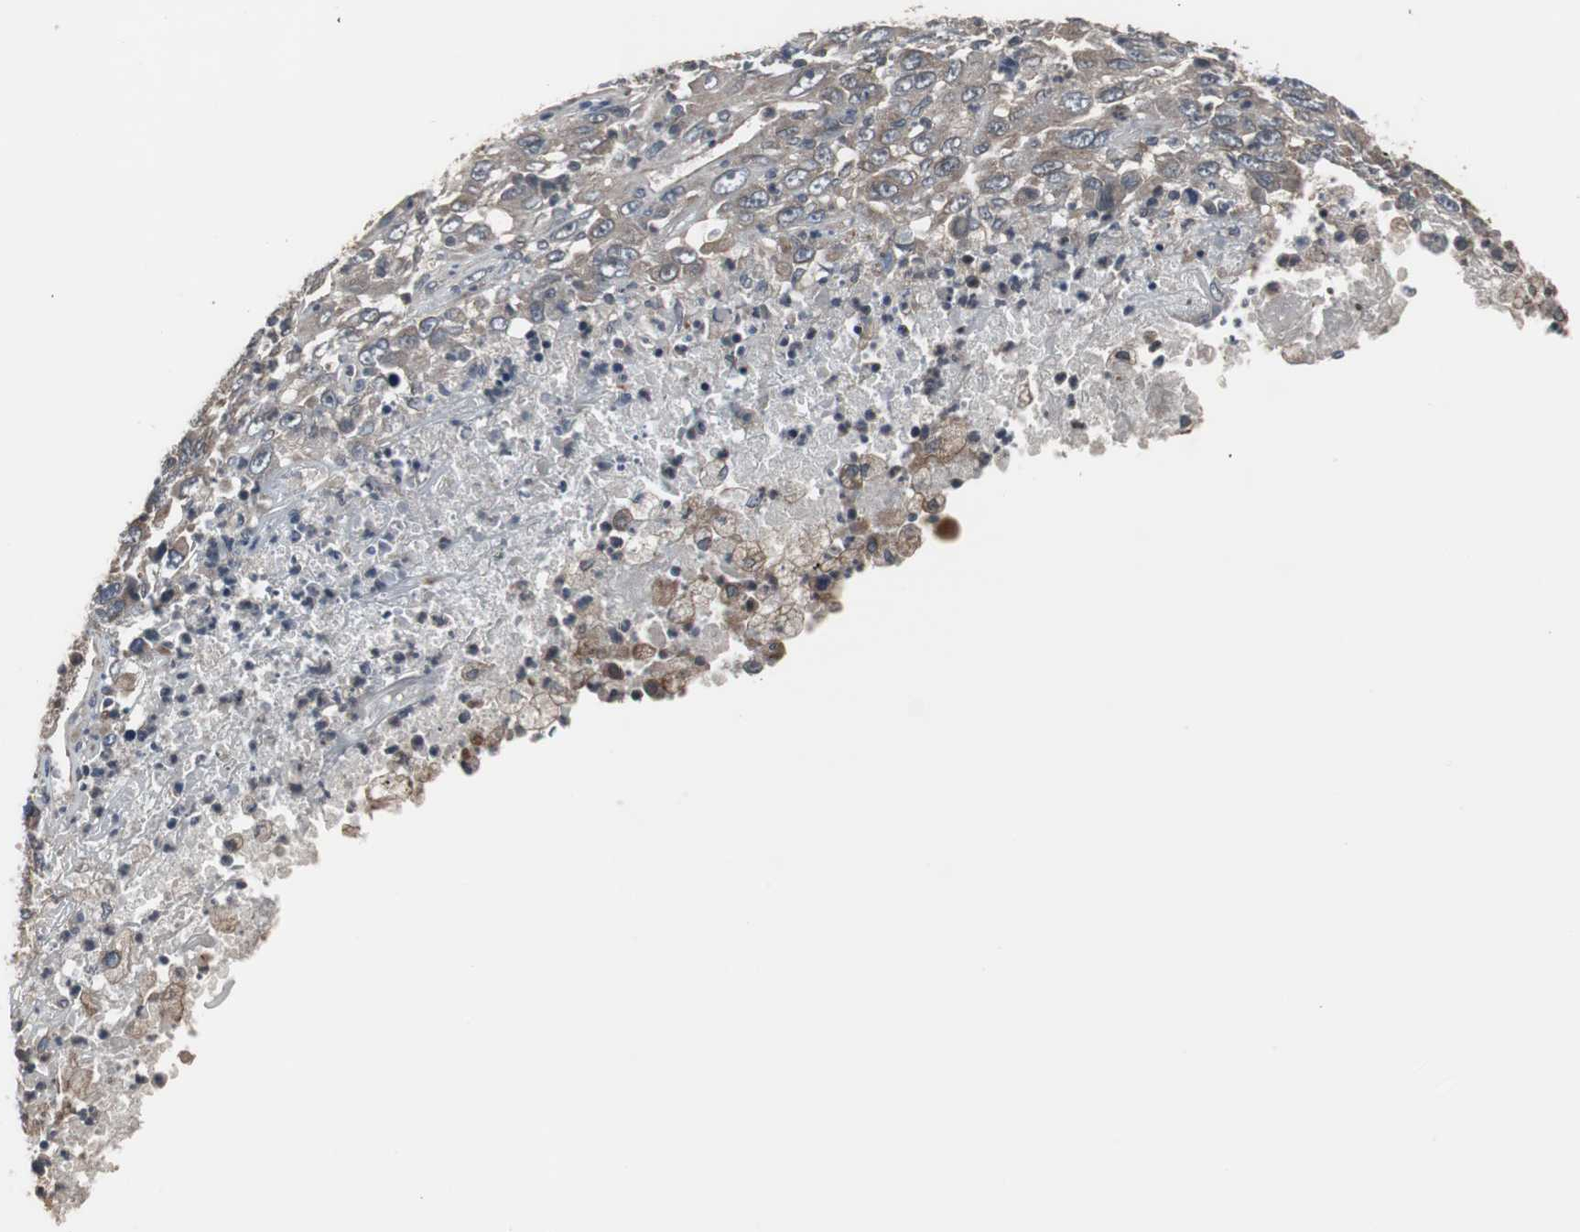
{"staining": {"intensity": "negative", "quantity": "none", "location": "none"}, "tissue": "melanoma", "cell_type": "Tumor cells", "image_type": "cancer", "snomed": [{"axis": "morphology", "description": "Malignant melanoma, Metastatic site"}, {"axis": "topography", "description": "Skin"}], "caption": "DAB immunohistochemical staining of malignant melanoma (metastatic site) displays no significant positivity in tumor cells.", "gene": "ATP2B2", "patient": {"sex": "female", "age": 56}}